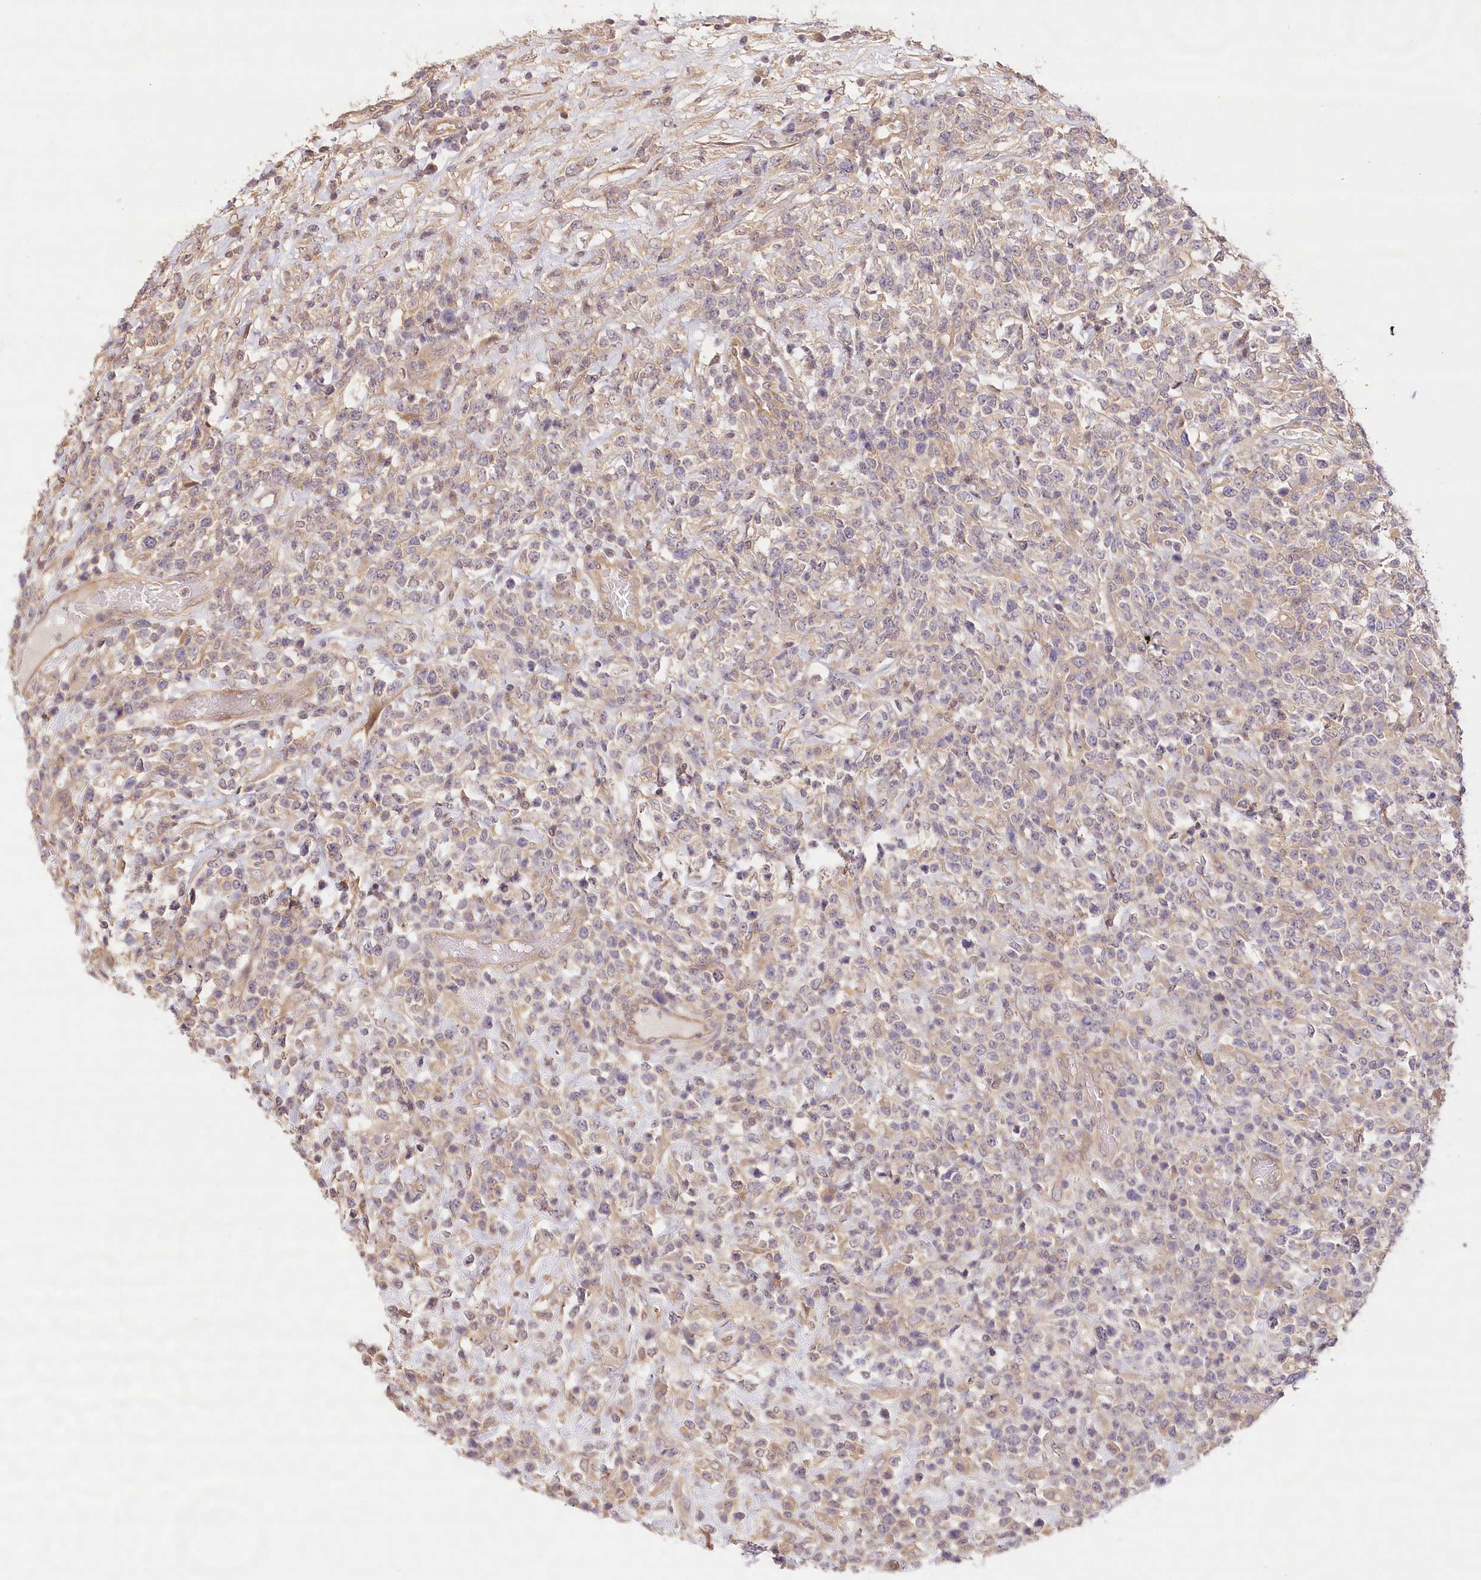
{"staining": {"intensity": "weak", "quantity": "<25%", "location": "cytoplasmic/membranous"}, "tissue": "lymphoma", "cell_type": "Tumor cells", "image_type": "cancer", "snomed": [{"axis": "morphology", "description": "Malignant lymphoma, non-Hodgkin's type, High grade"}, {"axis": "topography", "description": "Colon"}], "caption": "IHC of high-grade malignant lymphoma, non-Hodgkin's type demonstrates no staining in tumor cells.", "gene": "LSS", "patient": {"sex": "female", "age": 53}}